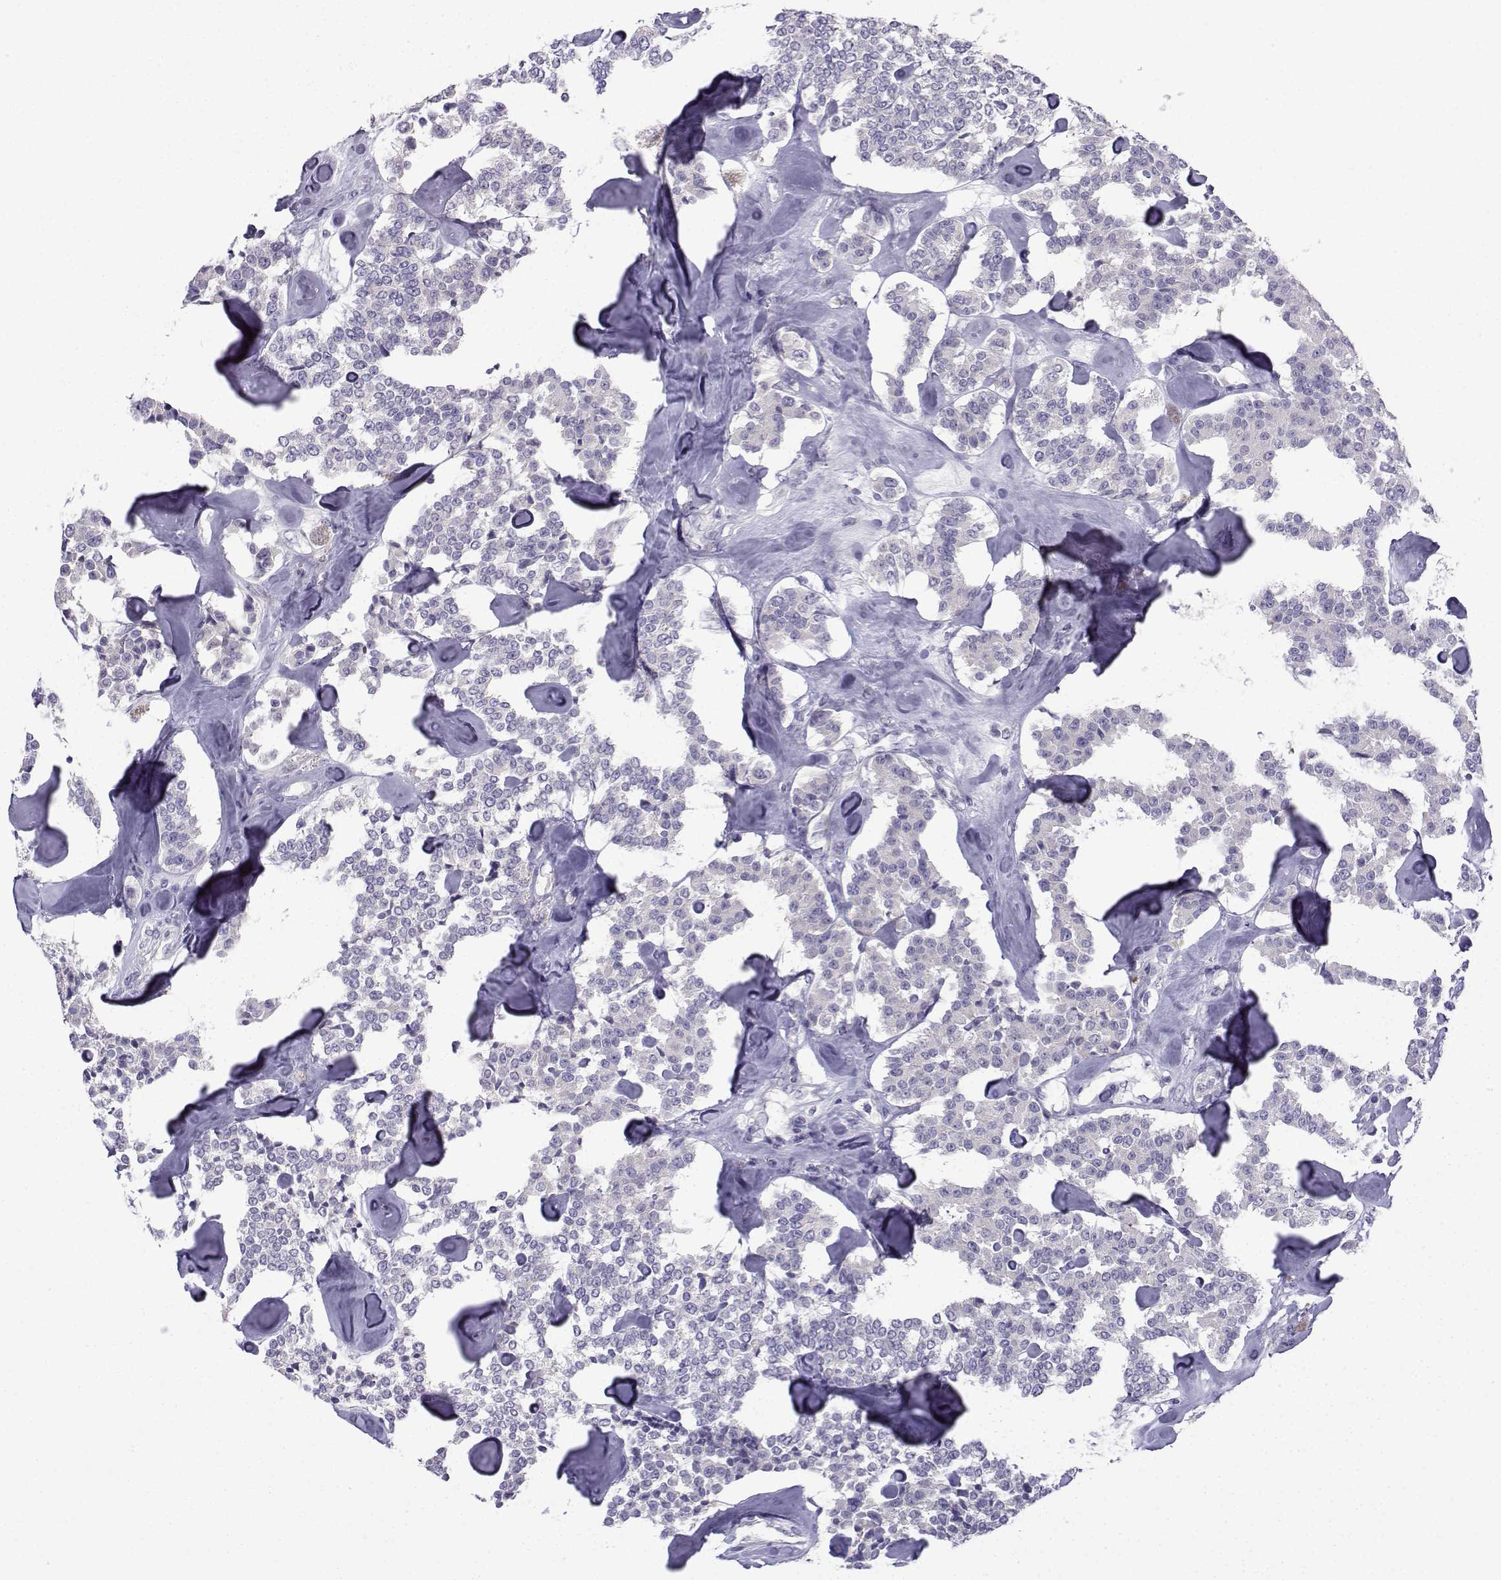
{"staining": {"intensity": "negative", "quantity": "none", "location": "none"}, "tissue": "carcinoid", "cell_type": "Tumor cells", "image_type": "cancer", "snomed": [{"axis": "morphology", "description": "Carcinoid, malignant, NOS"}, {"axis": "topography", "description": "Pancreas"}], "caption": "DAB immunohistochemical staining of carcinoid shows no significant positivity in tumor cells. (DAB immunohistochemistry (IHC) with hematoxylin counter stain).", "gene": "SPACA7", "patient": {"sex": "male", "age": 41}}